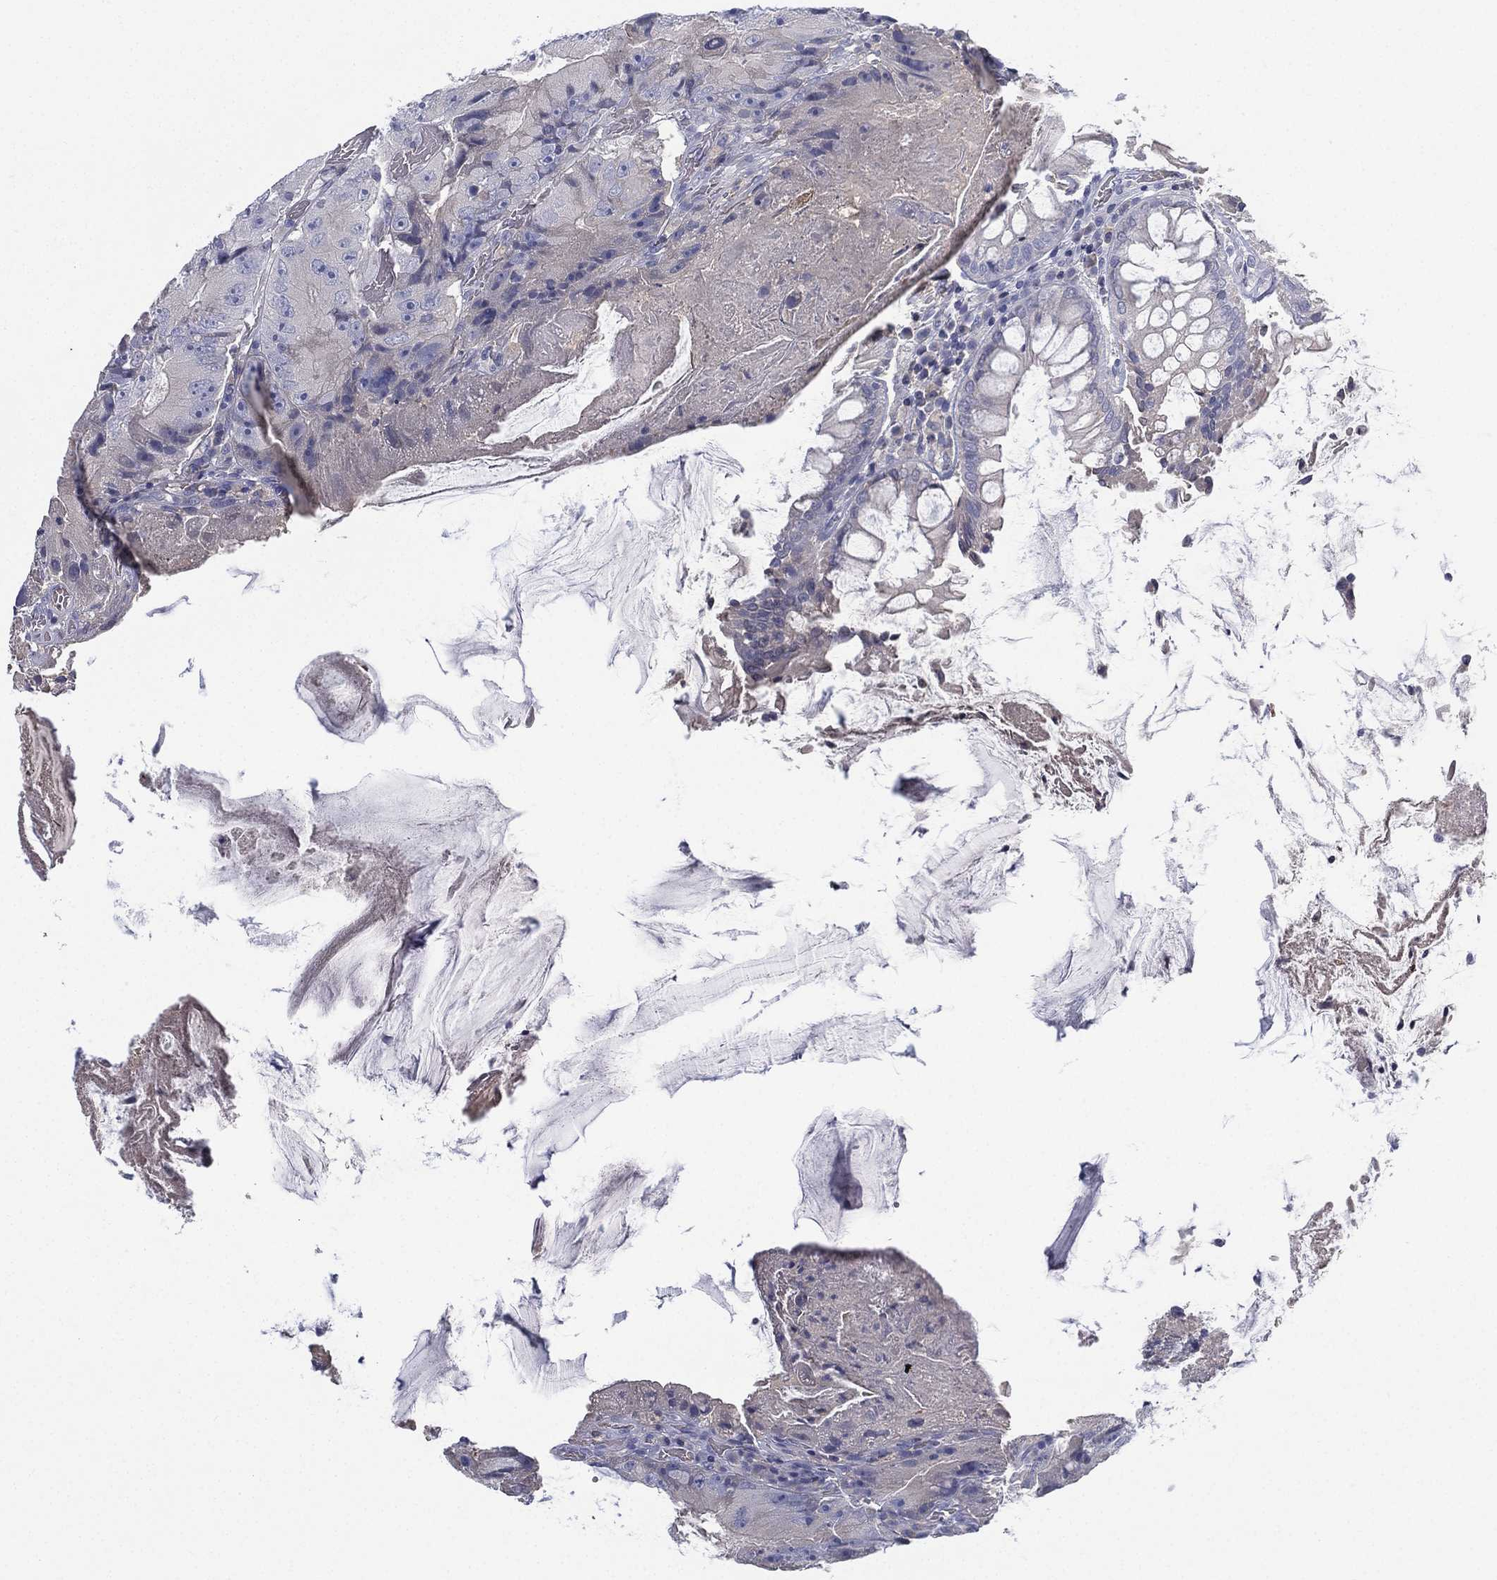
{"staining": {"intensity": "negative", "quantity": "none", "location": "none"}, "tissue": "colorectal cancer", "cell_type": "Tumor cells", "image_type": "cancer", "snomed": [{"axis": "morphology", "description": "Adenocarcinoma, NOS"}, {"axis": "topography", "description": "Colon"}], "caption": "Immunohistochemical staining of colorectal cancer (adenocarcinoma) exhibits no significant staining in tumor cells.", "gene": "CYP2D6", "patient": {"sex": "female", "age": 86}}